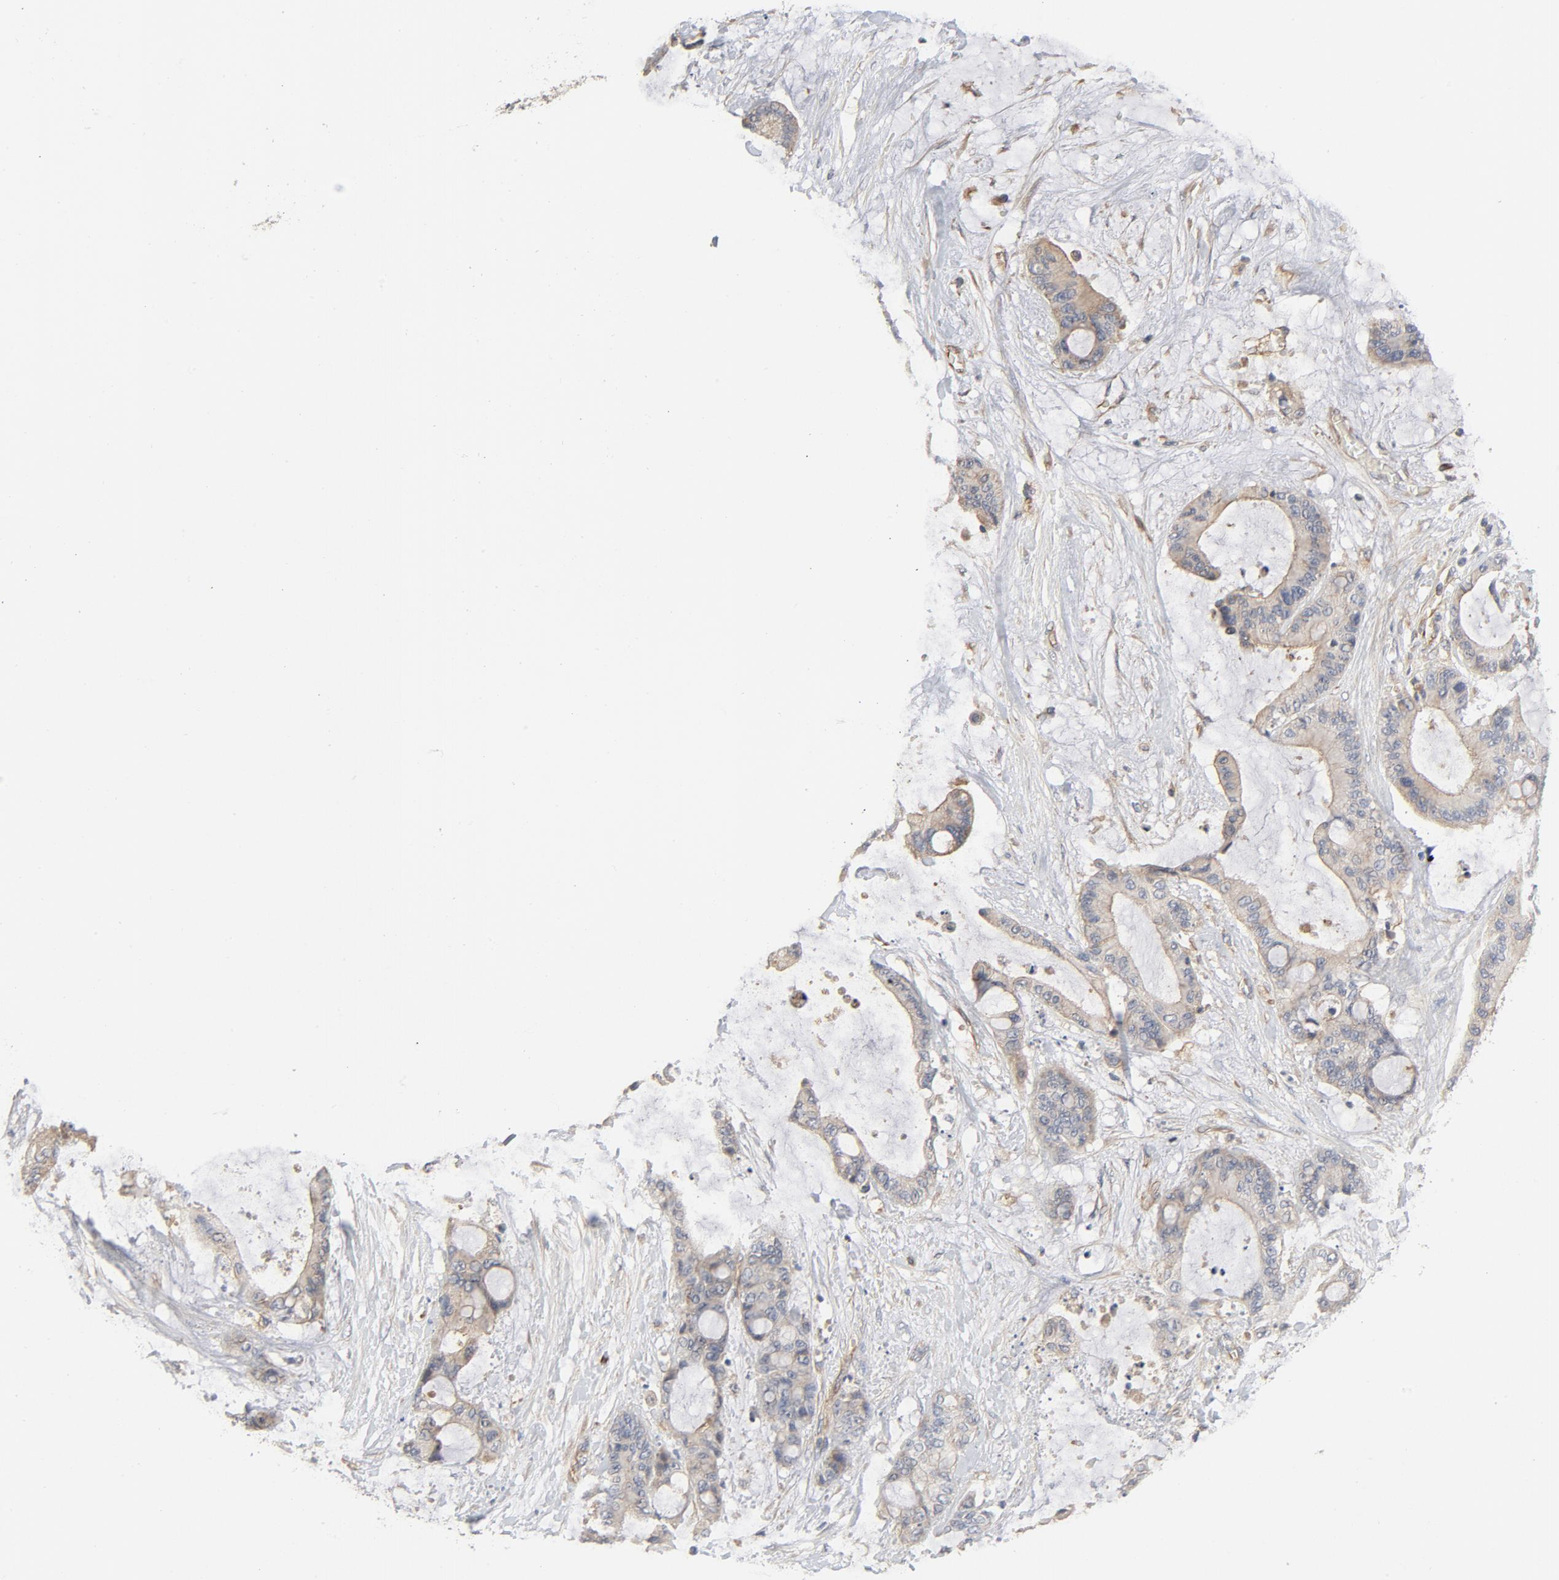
{"staining": {"intensity": "moderate", "quantity": ">75%", "location": "cytoplasmic/membranous"}, "tissue": "liver cancer", "cell_type": "Tumor cells", "image_type": "cancer", "snomed": [{"axis": "morphology", "description": "Cholangiocarcinoma"}, {"axis": "topography", "description": "Liver"}], "caption": "This is a micrograph of immunohistochemistry (IHC) staining of liver cholangiocarcinoma, which shows moderate staining in the cytoplasmic/membranous of tumor cells.", "gene": "TRIOBP", "patient": {"sex": "female", "age": 73}}